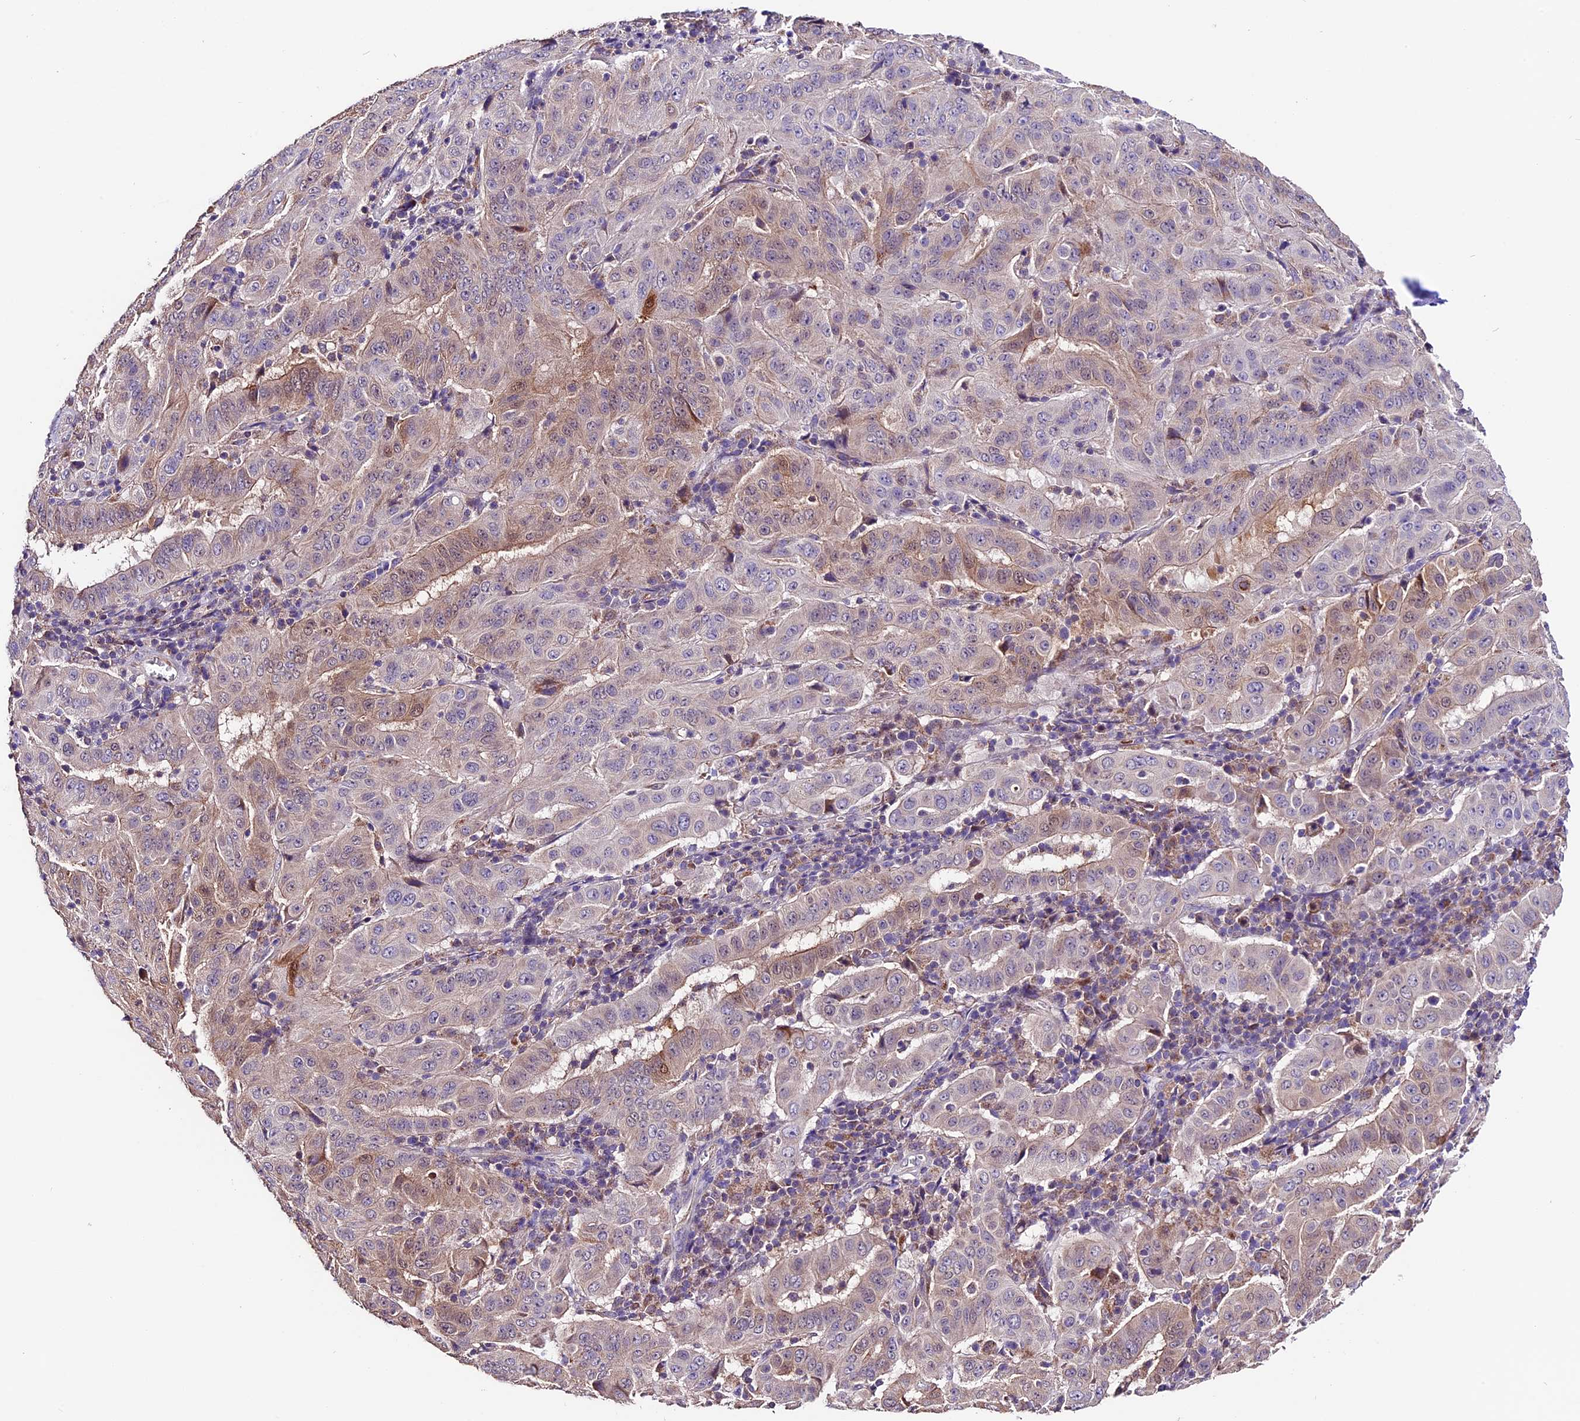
{"staining": {"intensity": "moderate", "quantity": "<25%", "location": "cytoplasmic/membranous,nuclear"}, "tissue": "pancreatic cancer", "cell_type": "Tumor cells", "image_type": "cancer", "snomed": [{"axis": "morphology", "description": "Adenocarcinoma, NOS"}, {"axis": "topography", "description": "Pancreas"}], "caption": "Human adenocarcinoma (pancreatic) stained for a protein (brown) exhibits moderate cytoplasmic/membranous and nuclear positive staining in approximately <25% of tumor cells.", "gene": "DDX28", "patient": {"sex": "male", "age": 63}}